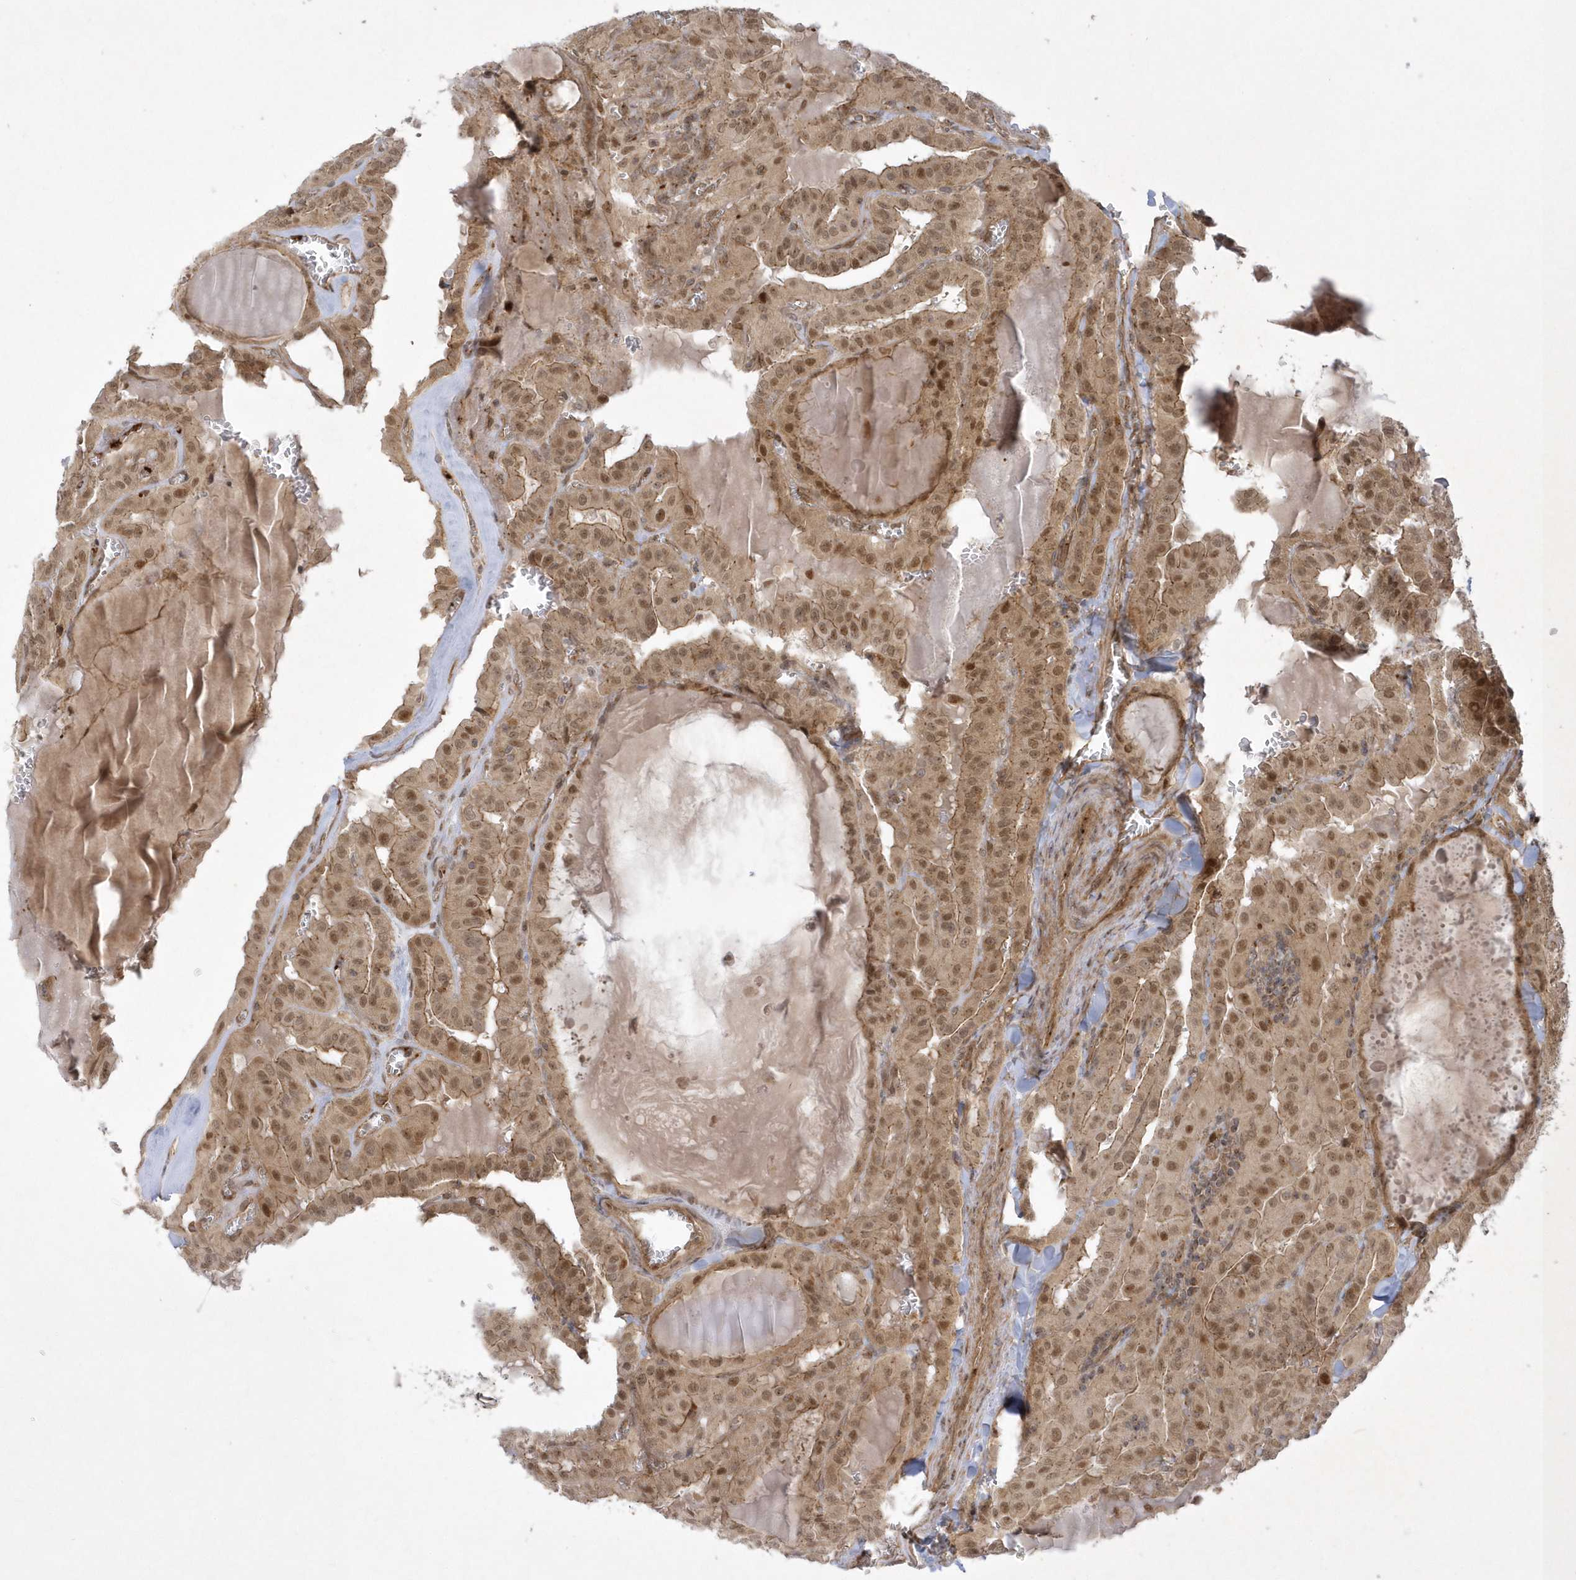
{"staining": {"intensity": "moderate", "quantity": ">75%", "location": "cytoplasmic/membranous,nuclear"}, "tissue": "thyroid cancer", "cell_type": "Tumor cells", "image_type": "cancer", "snomed": [{"axis": "morphology", "description": "Papillary adenocarcinoma, NOS"}, {"axis": "topography", "description": "Thyroid gland"}], "caption": "Moderate cytoplasmic/membranous and nuclear expression is seen in approximately >75% of tumor cells in thyroid papillary adenocarcinoma. The staining was performed using DAB to visualize the protein expression in brown, while the nuclei were stained in blue with hematoxylin (Magnification: 20x).", "gene": "NAF1", "patient": {"sex": "male", "age": 52}}